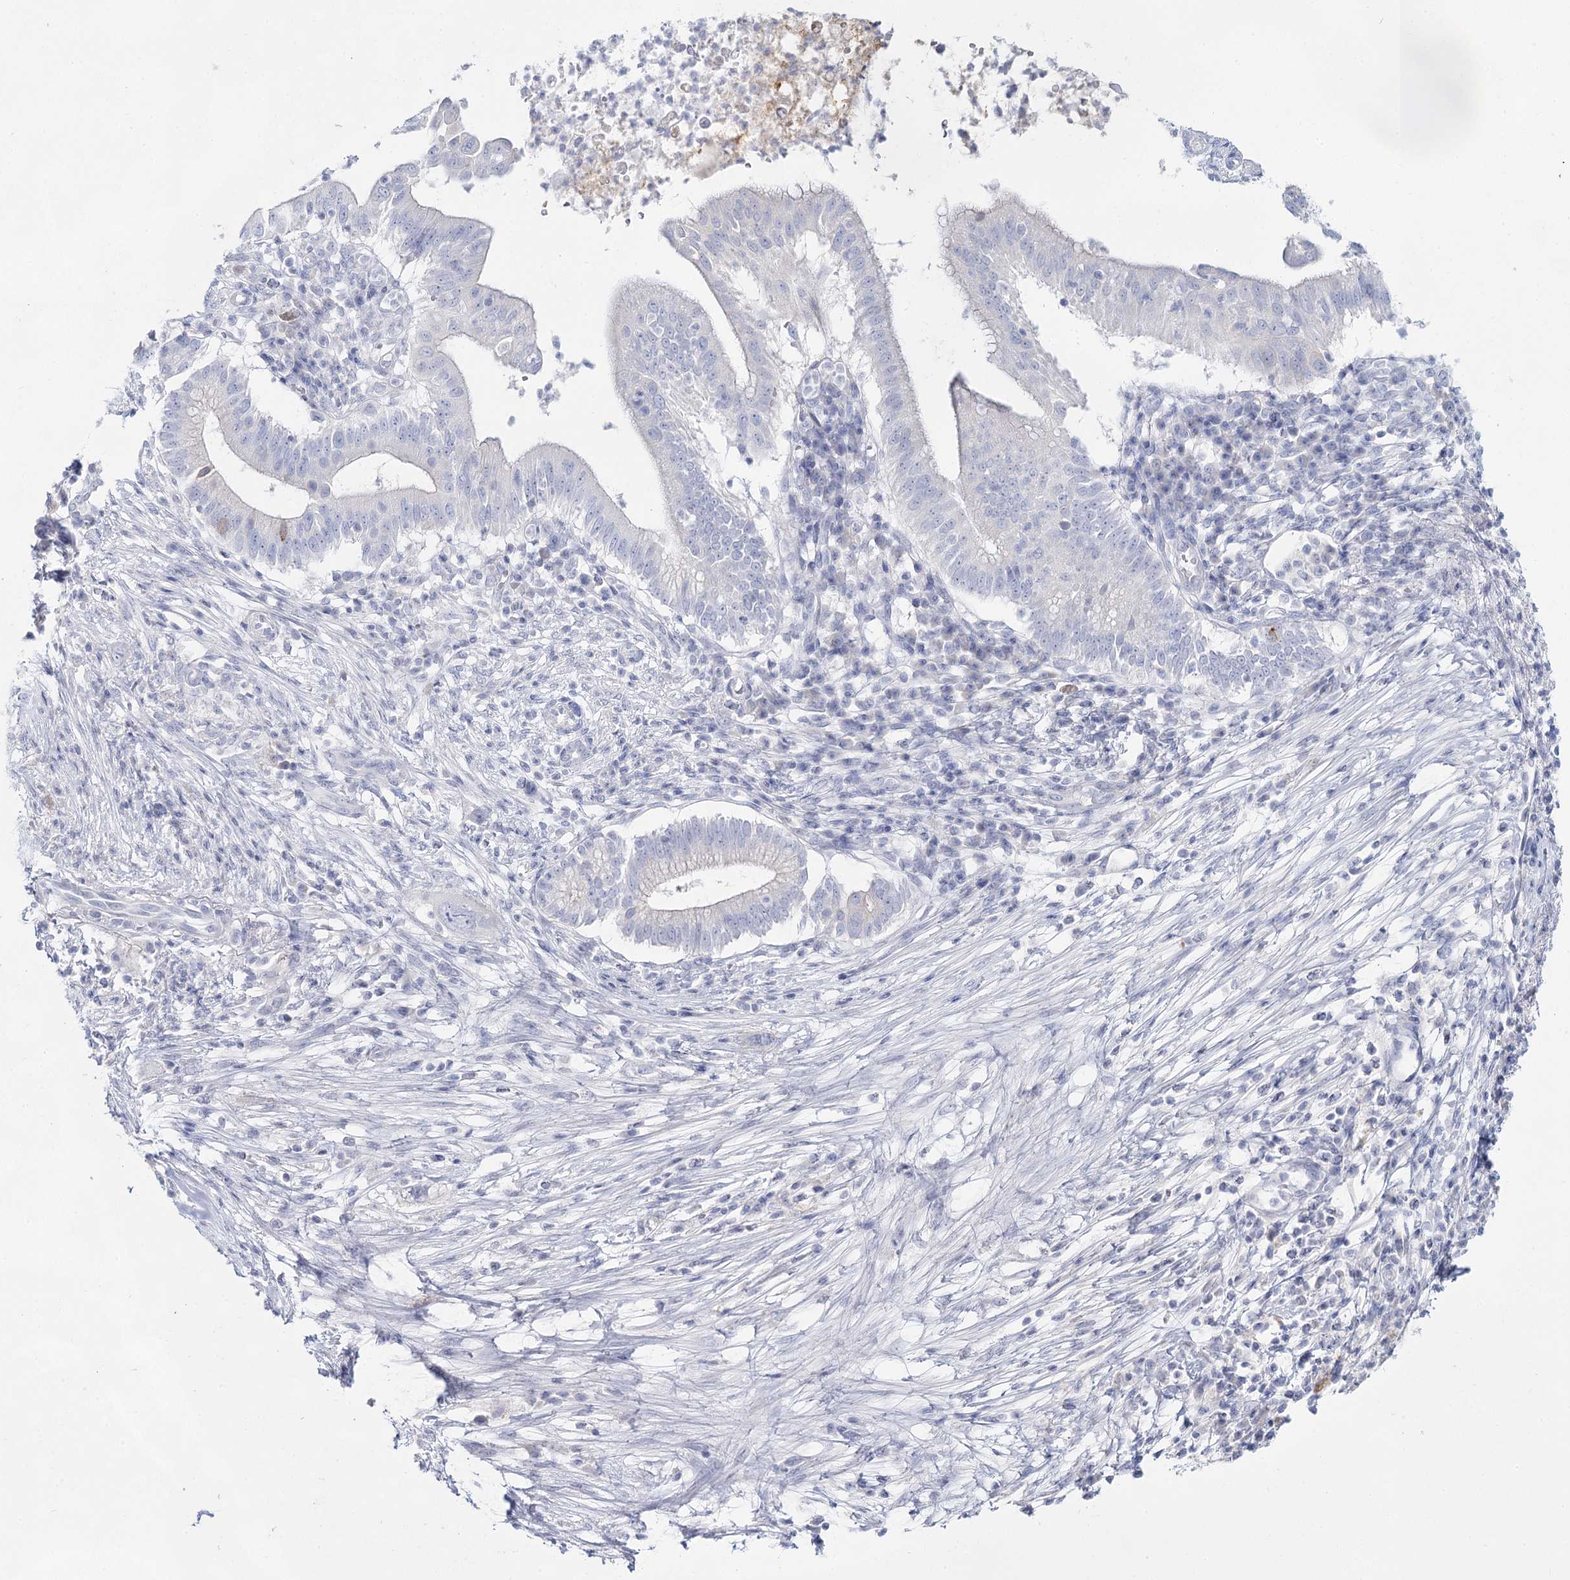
{"staining": {"intensity": "negative", "quantity": "none", "location": "none"}, "tissue": "pancreatic cancer", "cell_type": "Tumor cells", "image_type": "cancer", "snomed": [{"axis": "morphology", "description": "Adenocarcinoma, NOS"}, {"axis": "topography", "description": "Pancreas"}], "caption": "Immunohistochemistry image of pancreatic cancer (adenocarcinoma) stained for a protein (brown), which shows no expression in tumor cells.", "gene": "SLC17A2", "patient": {"sex": "male", "age": 68}}